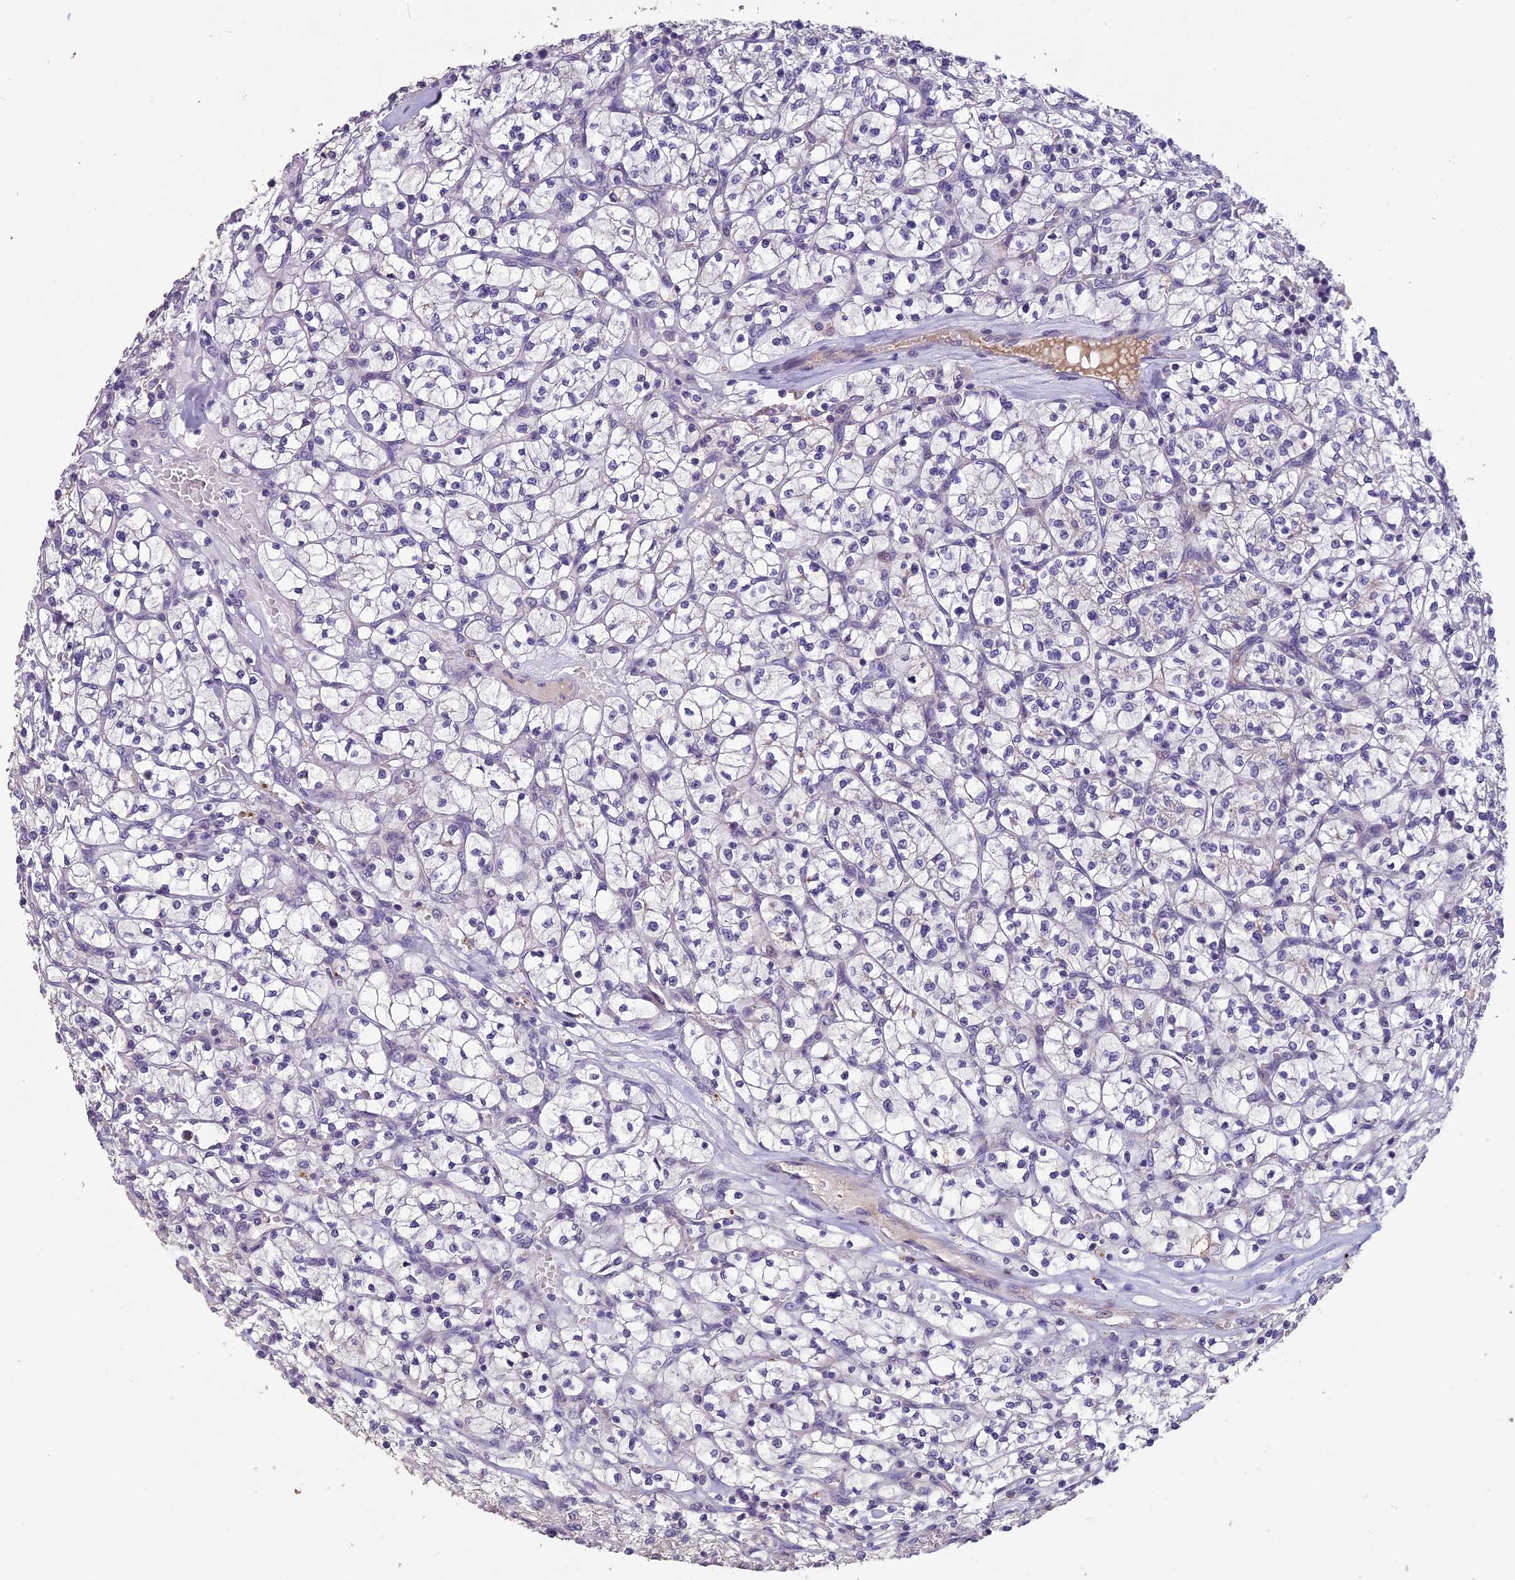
{"staining": {"intensity": "negative", "quantity": "none", "location": "none"}, "tissue": "renal cancer", "cell_type": "Tumor cells", "image_type": "cancer", "snomed": [{"axis": "morphology", "description": "Adenocarcinoma, NOS"}, {"axis": "topography", "description": "Kidney"}], "caption": "A photomicrograph of renal cancer (adenocarcinoma) stained for a protein demonstrates no brown staining in tumor cells.", "gene": "CEACAM16", "patient": {"sex": "female", "age": 64}}